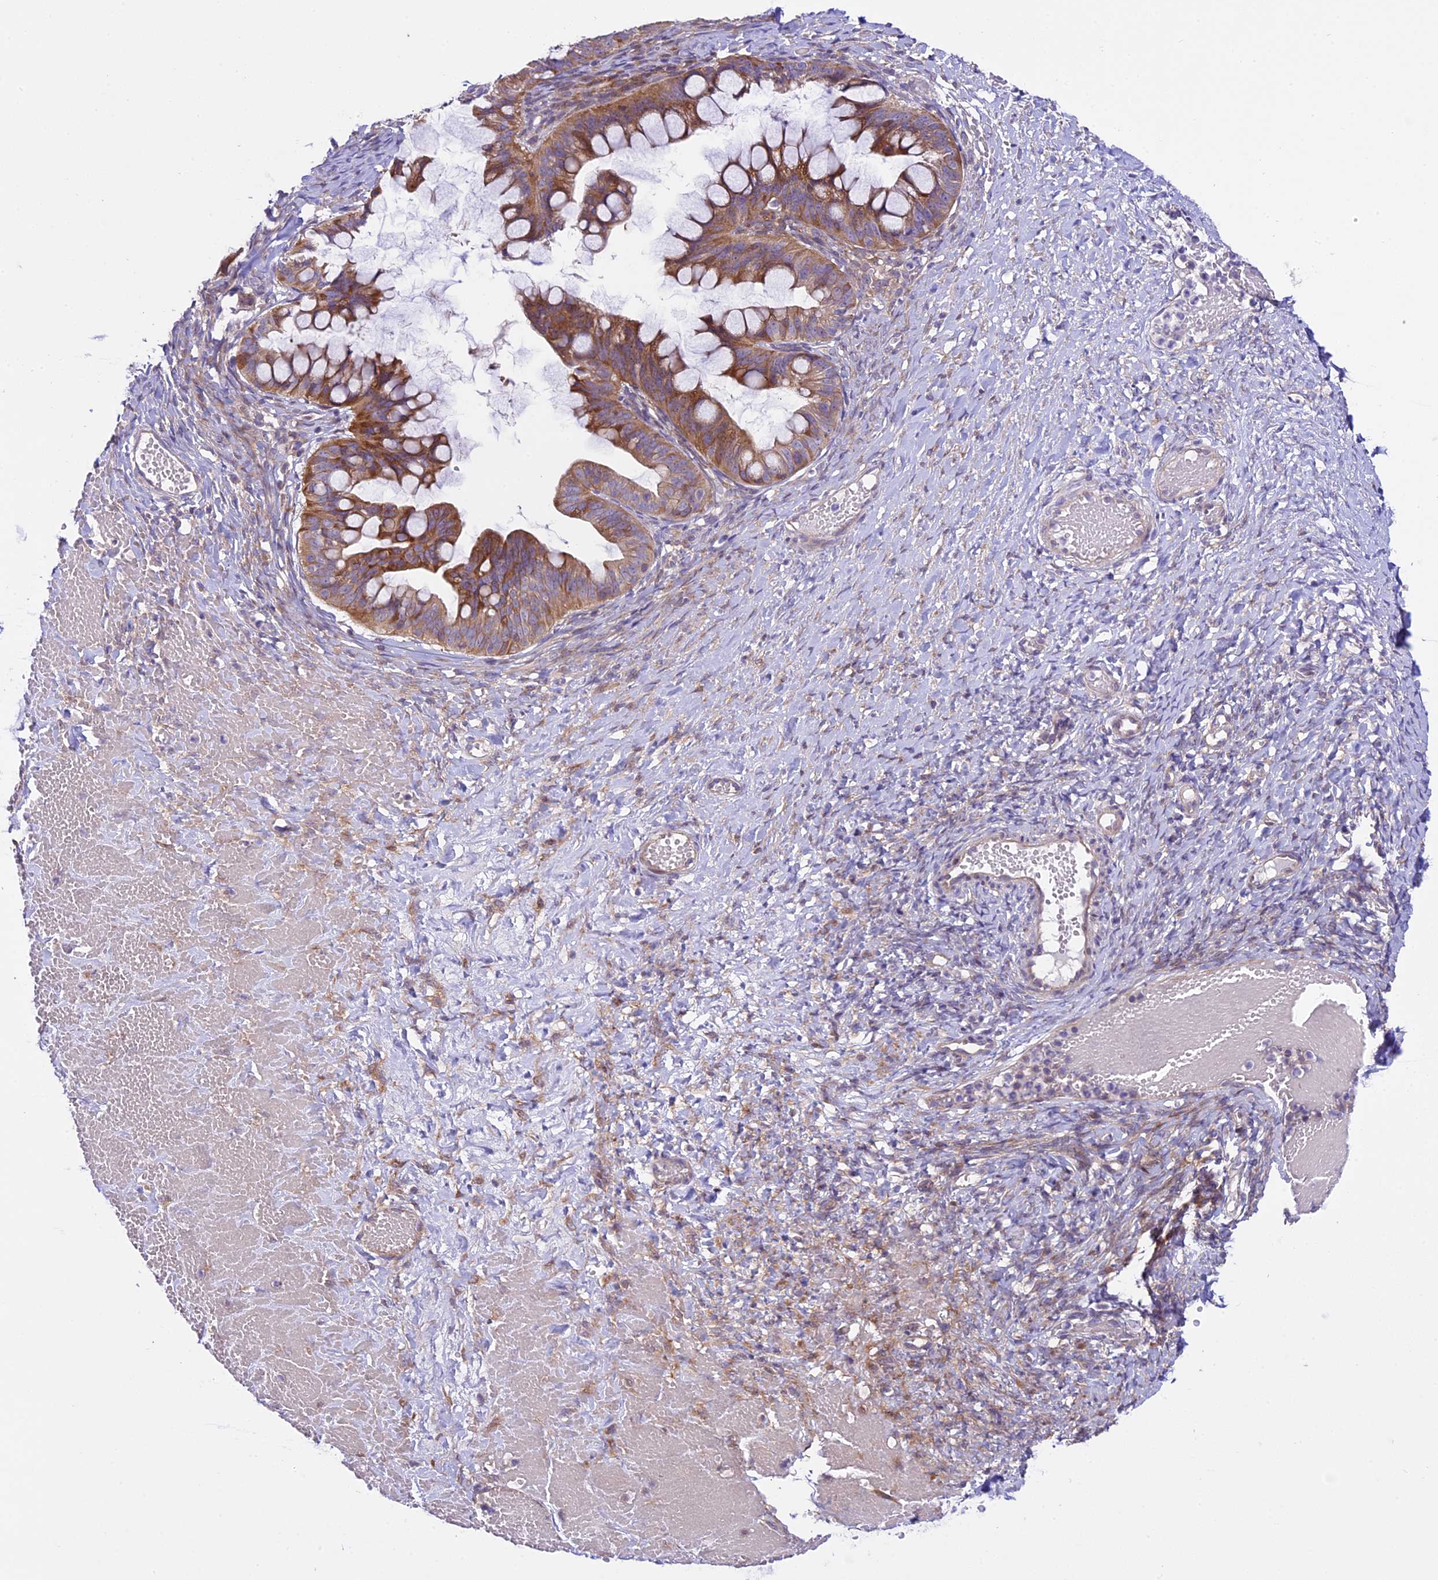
{"staining": {"intensity": "moderate", "quantity": ">75%", "location": "cytoplasmic/membranous"}, "tissue": "ovarian cancer", "cell_type": "Tumor cells", "image_type": "cancer", "snomed": [{"axis": "morphology", "description": "Cystadenocarcinoma, mucinous, NOS"}, {"axis": "topography", "description": "Ovary"}], "caption": "A medium amount of moderate cytoplasmic/membranous expression is present in about >75% of tumor cells in ovarian cancer tissue. The staining was performed using DAB (3,3'-diaminobenzidine) to visualize the protein expression in brown, while the nuclei were stained in blue with hematoxylin (Magnification: 20x).", "gene": "SPIRE1", "patient": {"sex": "female", "age": 73}}